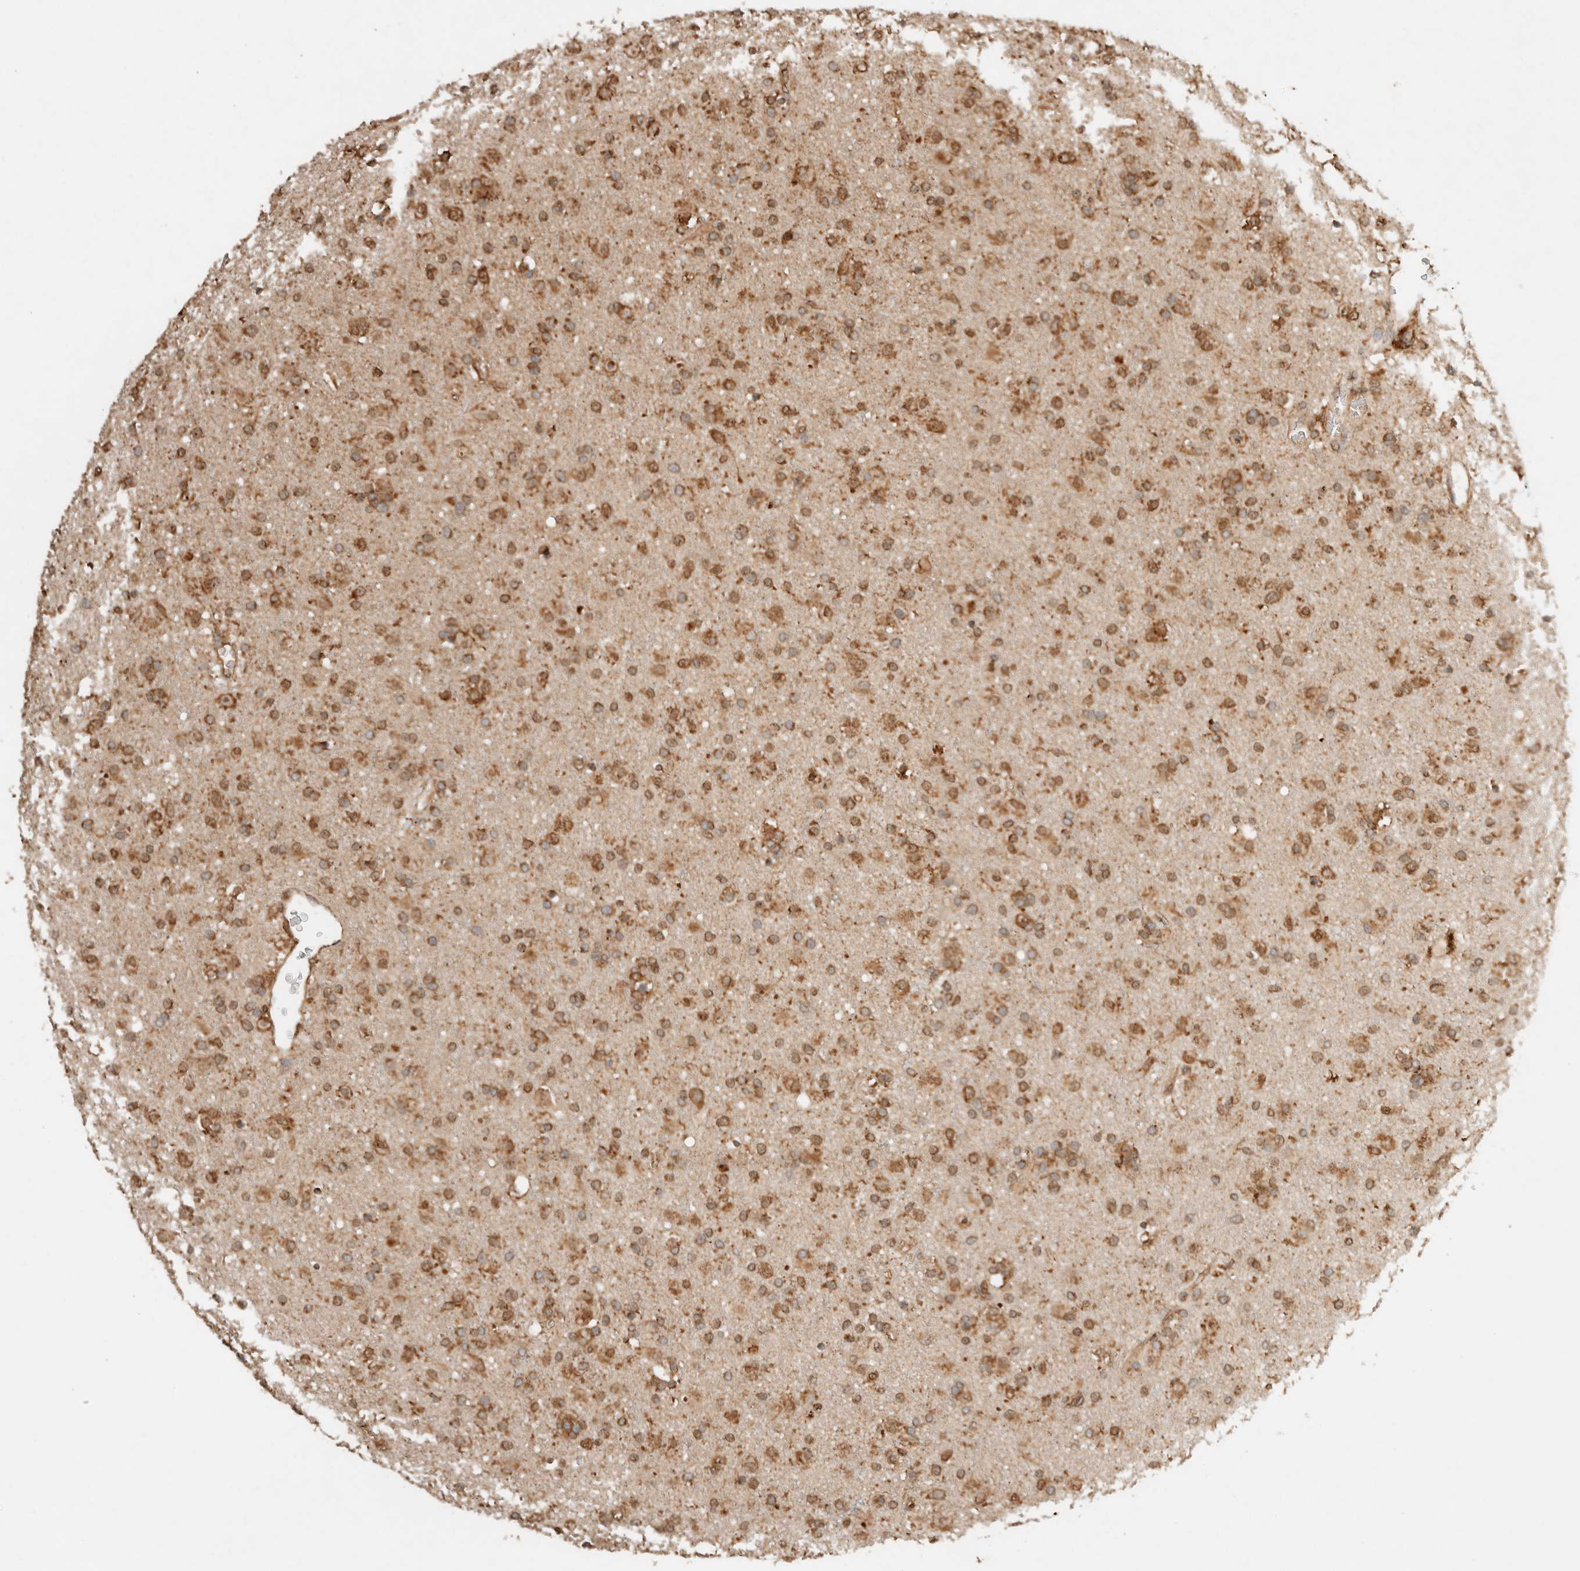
{"staining": {"intensity": "moderate", "quantity": ">75%", "location": "cytoplasmic/membranous"}, "tissue": "glioma", "cell_type": "Tumor cells", "image_type": "cancer", "snomed": [{"axis": "morphology", "description": "Glioma, malignant, Low grade"}, {"axis": "topography", "description": "Brain"}], "caption": "A brown stain shows moderate cytoplasmic/membranous positivity of a protein in glioma tumor cells.", "gene": "ERAP1", "patient": {"sex": "male", "age": 65}}